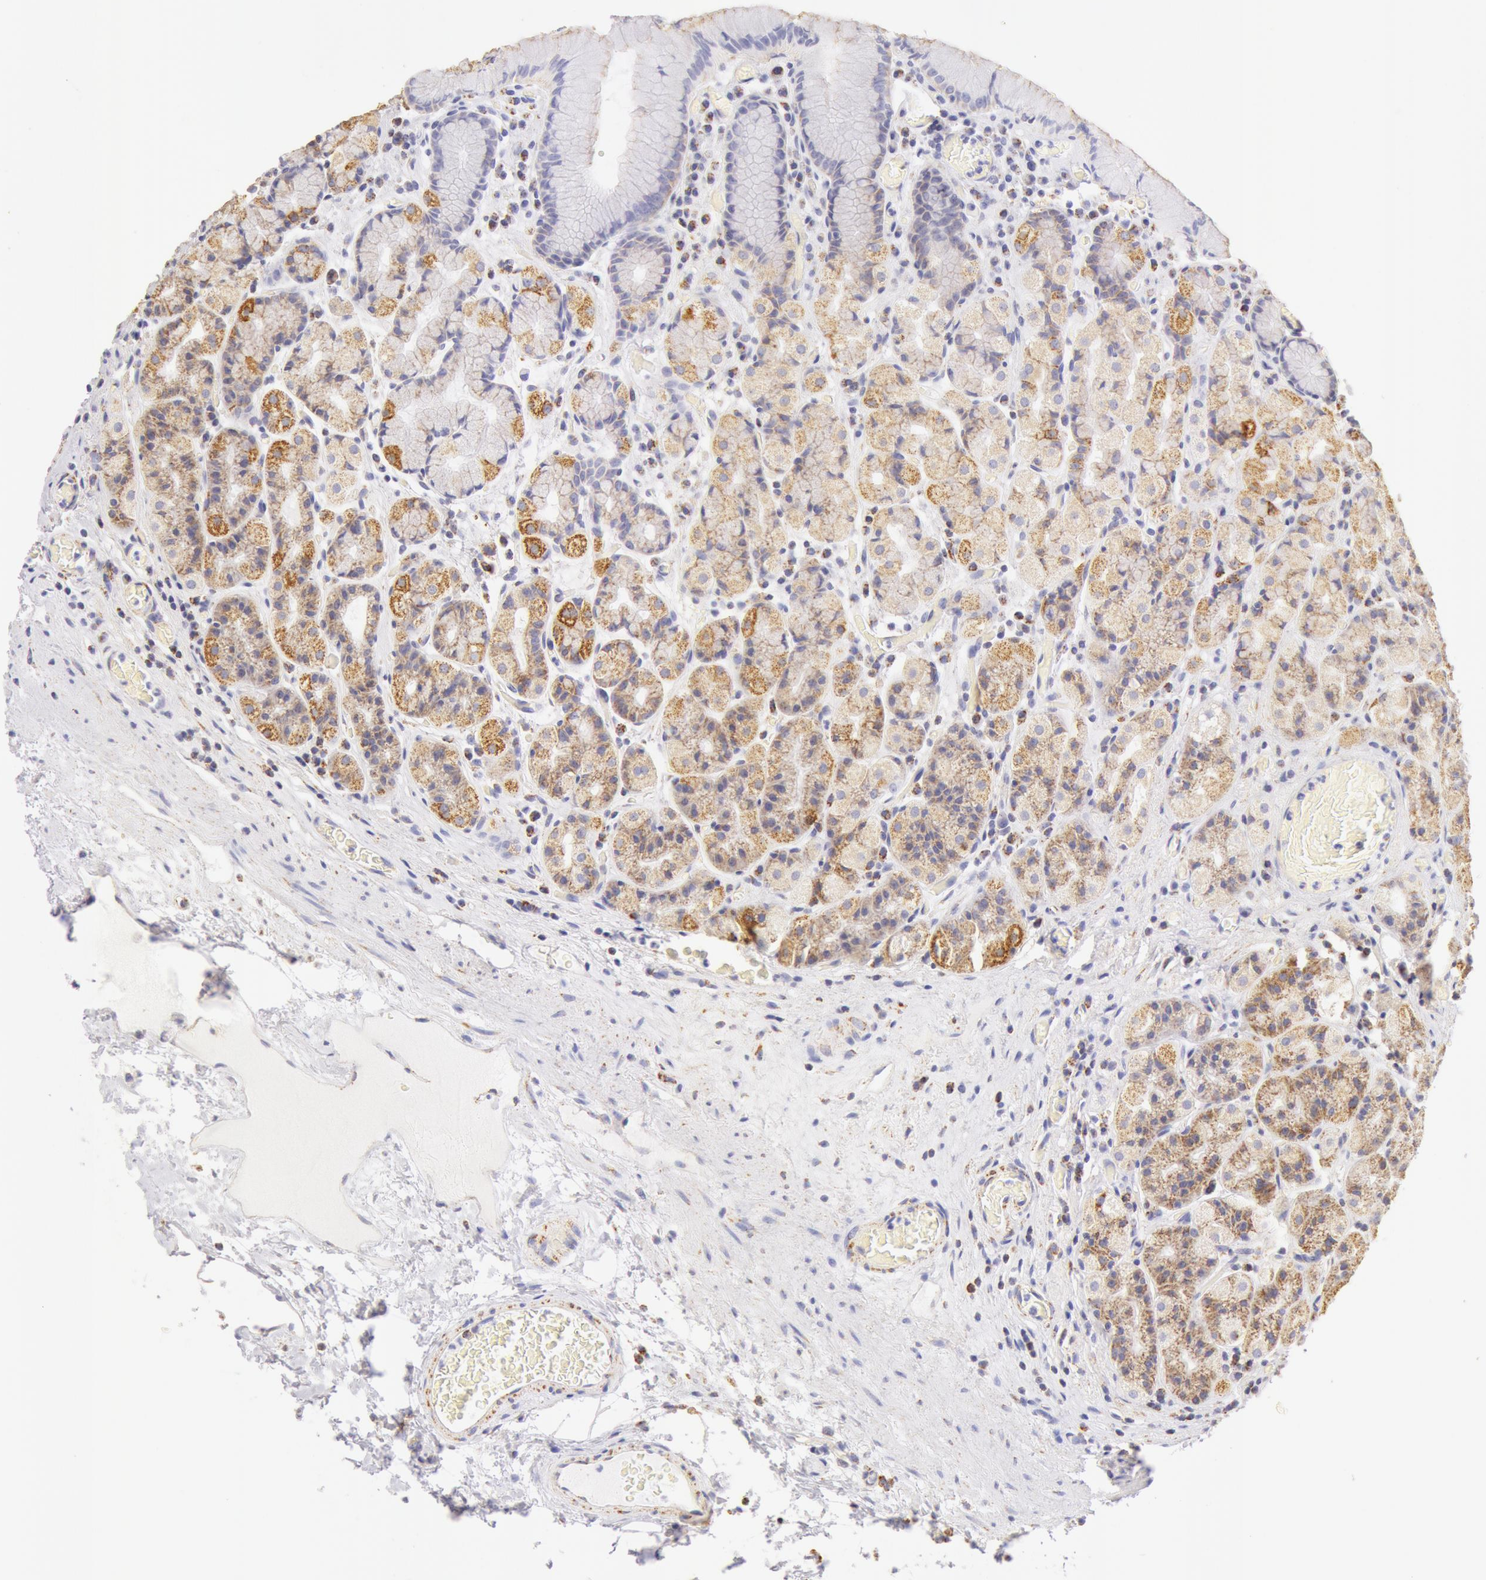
{"staining": {"intensity": "moderate", "quantity": "<25%", "location": "cytoplasmic/membranous"}, "tissue": "stomach", "cell_type": "Glandular cells", "image_type": "normal", "snomed": [{"axis": "morphology", "description": "Normal tissue, NOS"}, {"axis": "topography", "description": "Stomach, lower"}], "caption": "This photomicrograph displays IHC staining of normal stomach, with low moderate cytoplasmic/membranous staining in approximately <25% of glandular cells.", "gene": "ATP5F1B", "patient": {"sex": "male", "age": 58}}